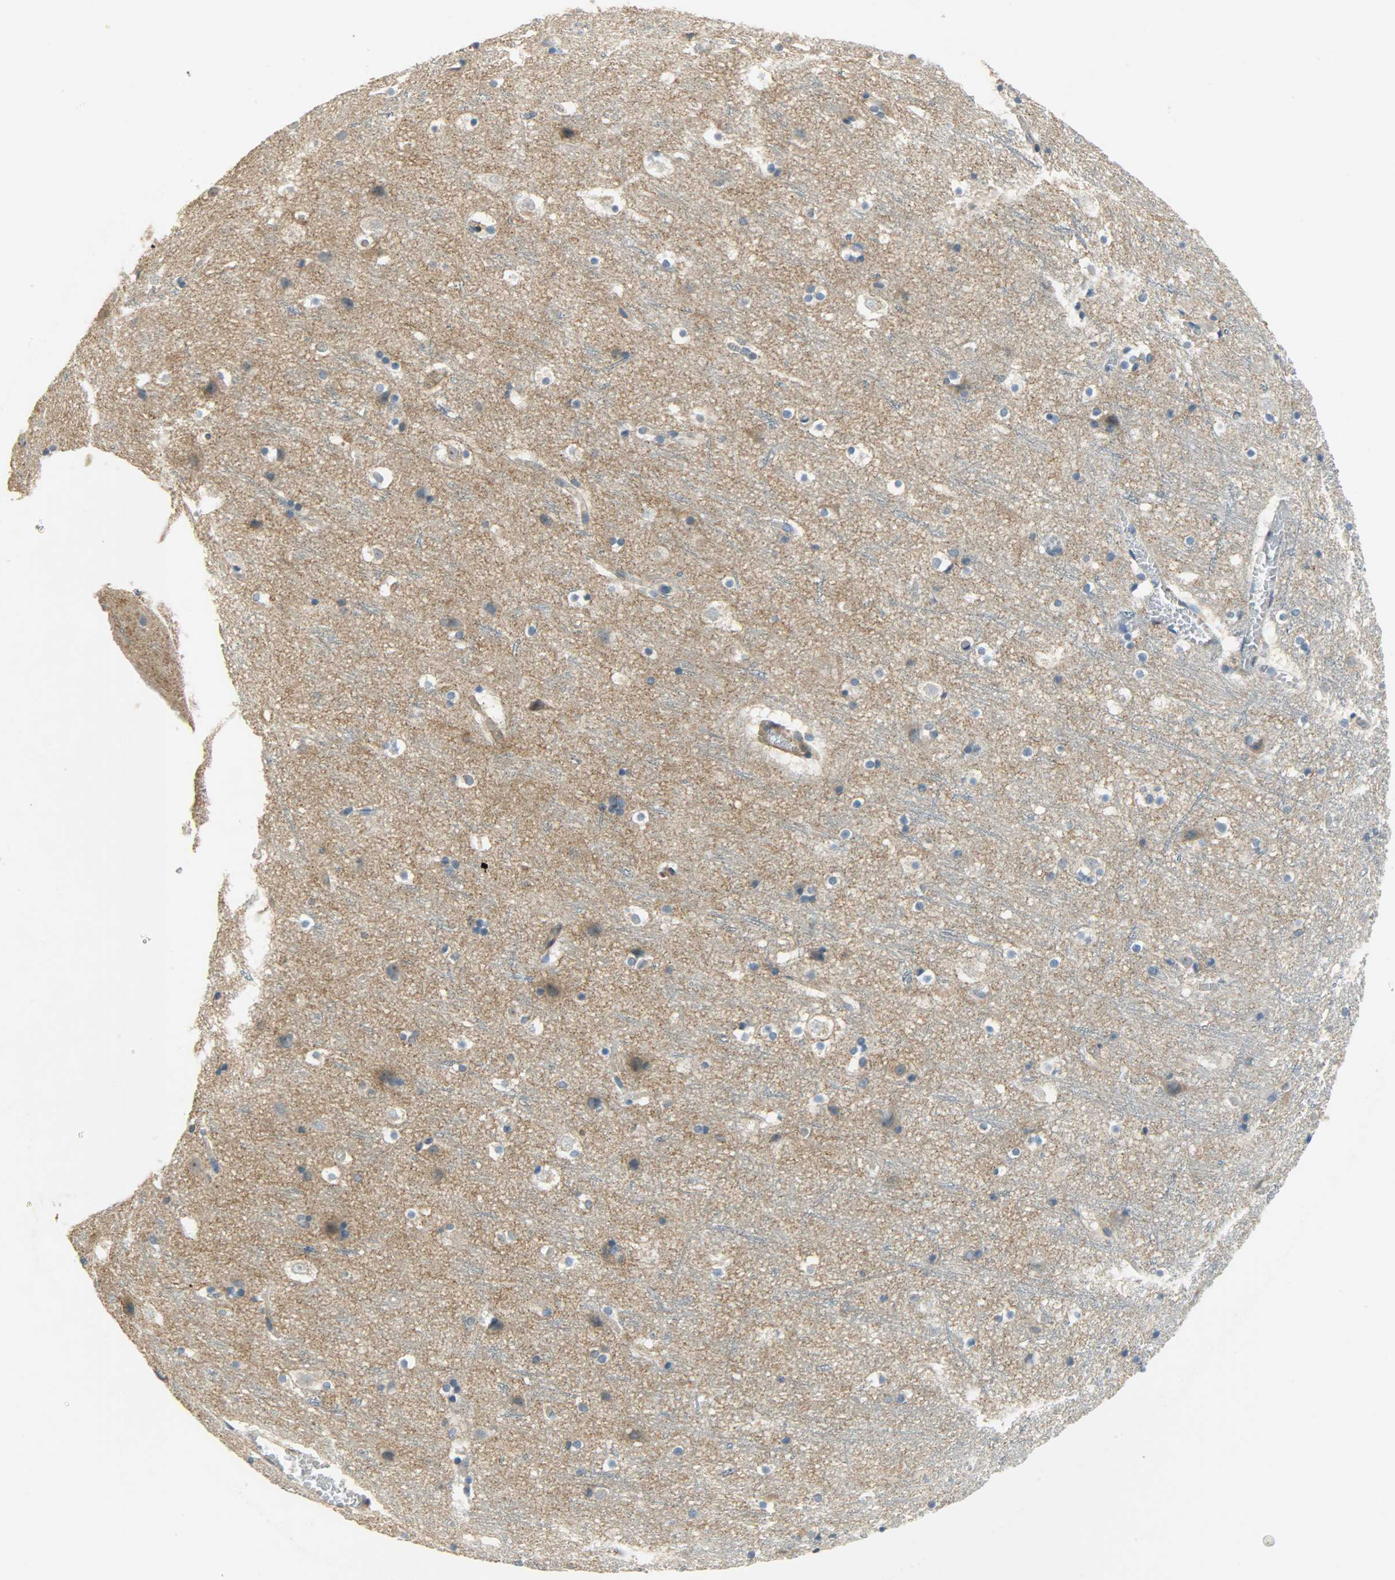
{"staining": {"intensity": "moderate", "quantity": "25%-75%", "location": "cytoplasmic/membranous"}, "tissue": "cerebral cortex", "cell_type": "Endothelial cells", "image_type": "normal", "snomed": [{"axis": "morphology", "description": "Normal tissue, NOS"}, {"axis": "topography", "description": "Cerebral cortex"}], "caption": "Moderate cytoplasmic/membranous expression for a protein is appreciated in approximately 25%-75% of endothelial cells of normal cerebral cortex using immunohistochemistry (IHC).", "gene": "KIAA1217", "patient": {"sex": "male", "age": 45}}